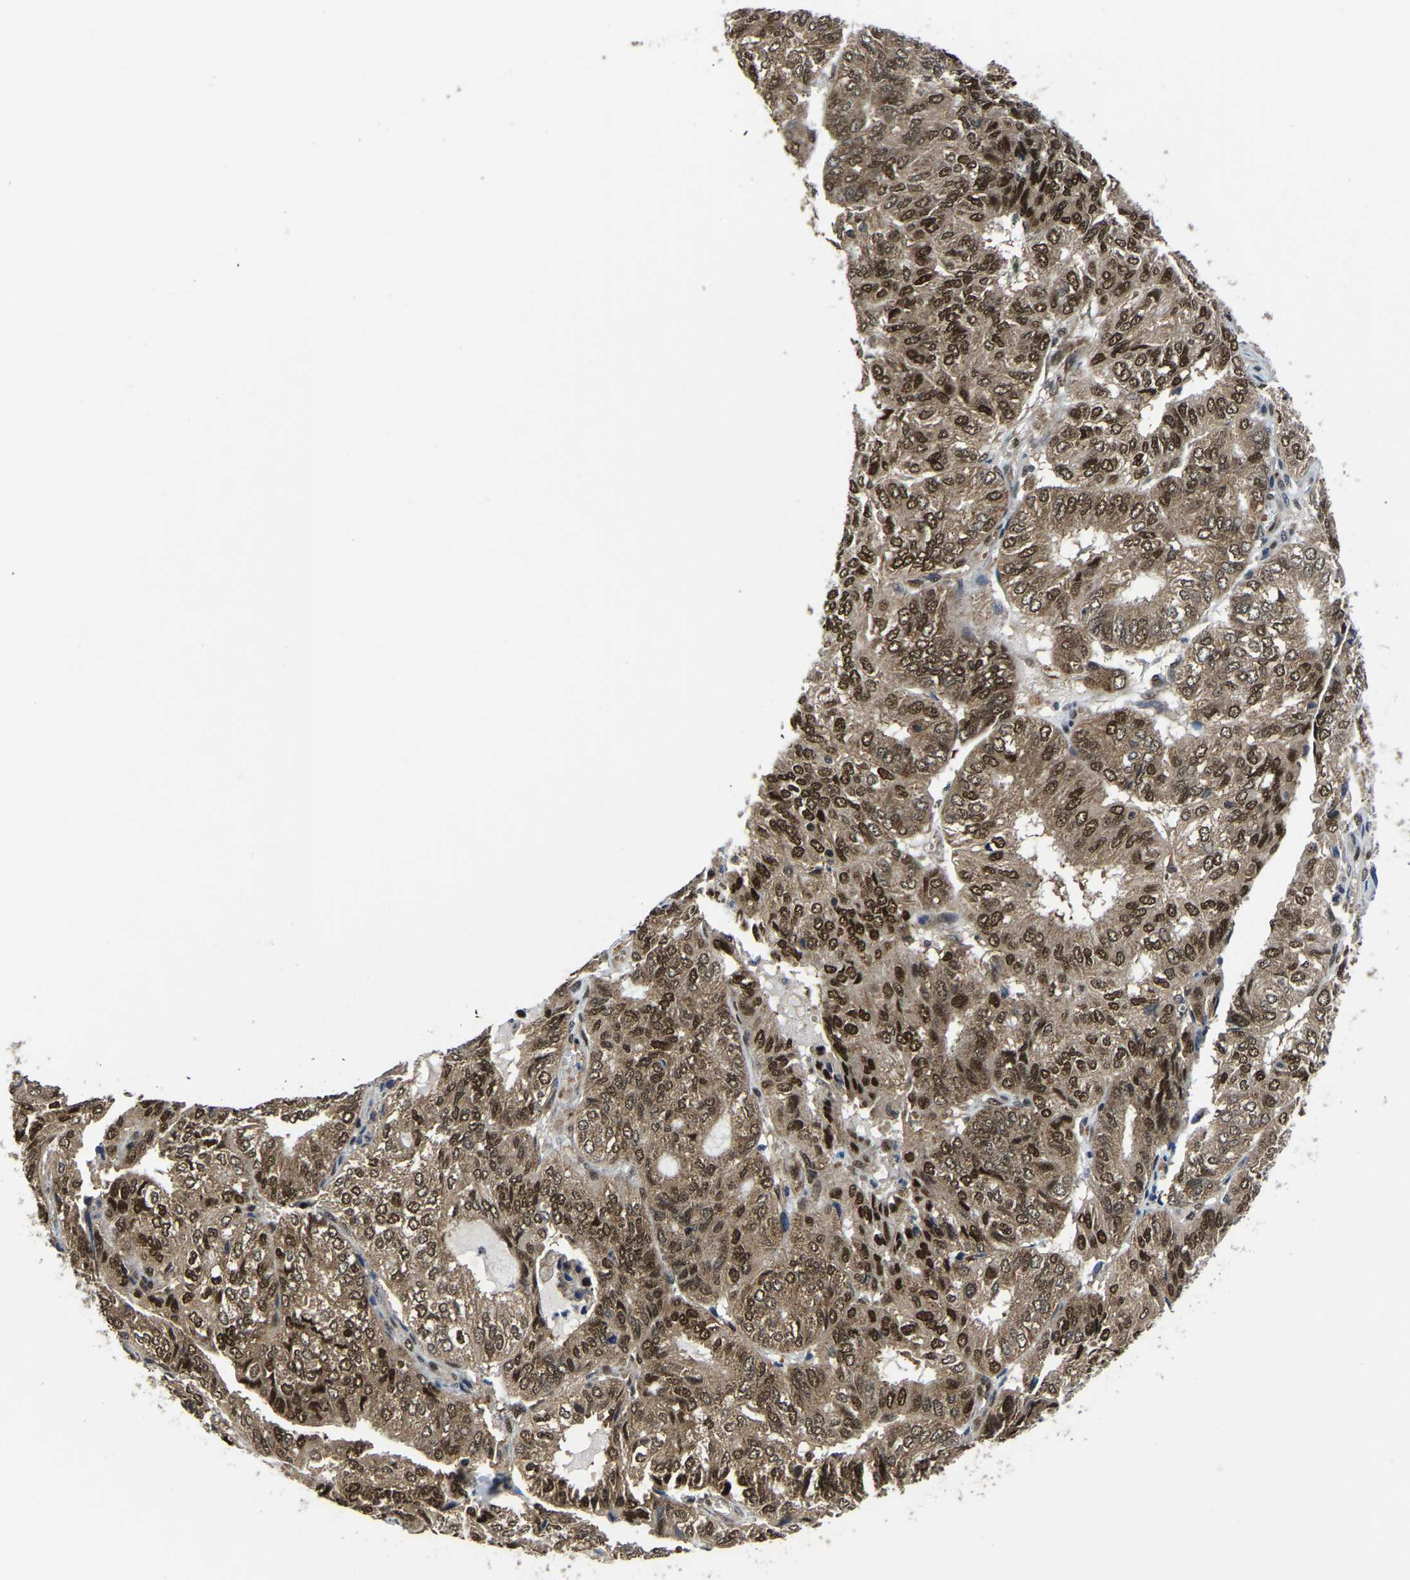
{"staining": {"intensity": "strong", "quantity": ">75%", "location": "cytoplasmic/membranous,nuclear"}, "tissue": "endometrial cancer", "cell_type": "Tumor cells", "image_type": "cancer", "snomed": [{"axis": "morphology", "description": "Adenocarcinoma, NOS"}, {"axis": "topography", "description": "Uterus"}], "caption": "Brown immunohistochemical staining in human endometrial adenocarcinoma reveals strong cytoplasmic/membranous and nuclear positivity in about >75% of tumor cells.", "gene": "DFFA", "patient": {"sex": "female", "age": 60}}